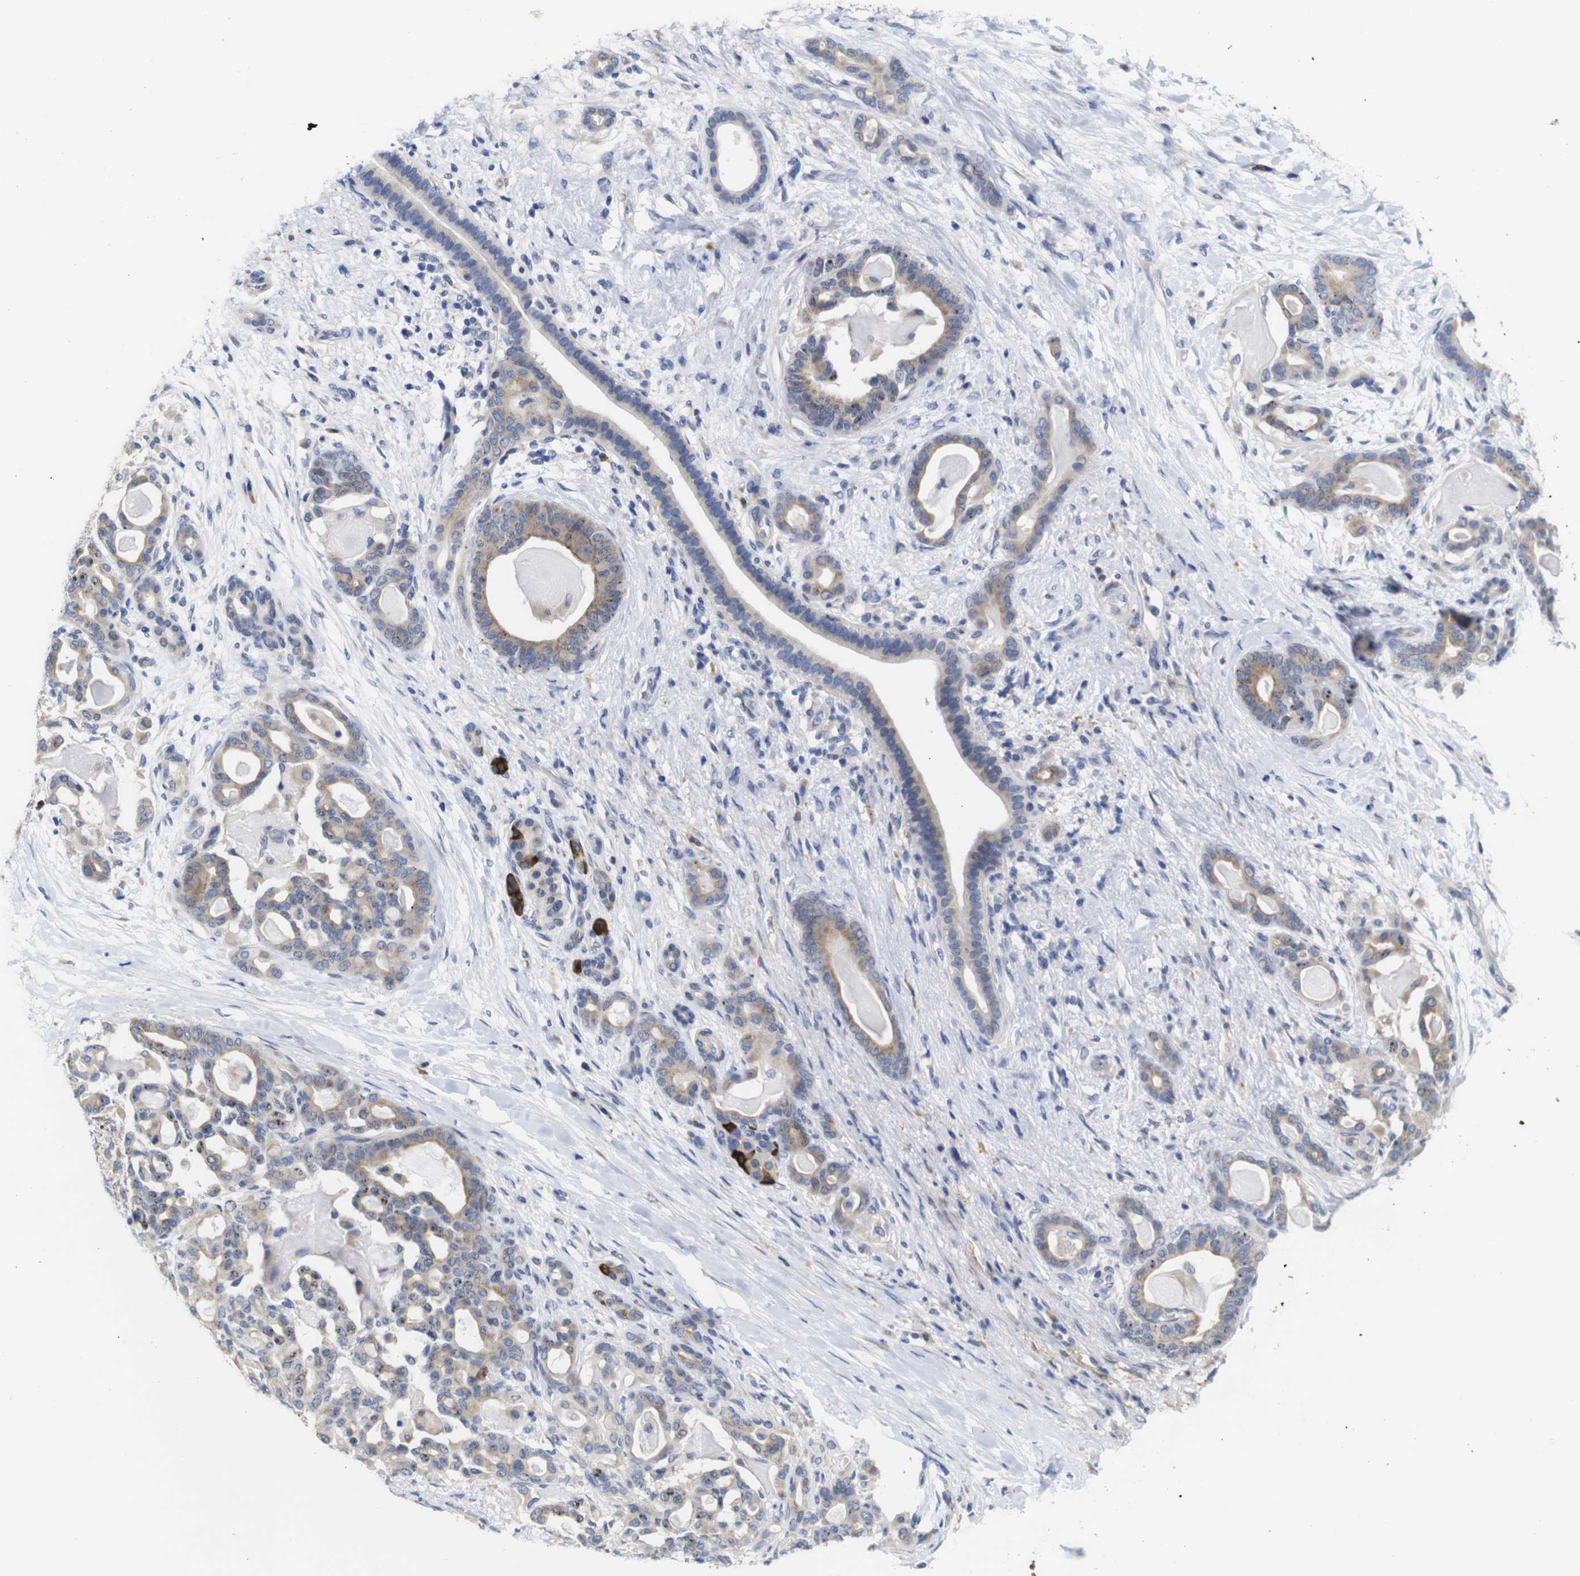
{"staining": {"intensity": "moderate", "quantity": "25%-75%", "location": "cytoplasmic/membranous,nuclear"}, "tissue": "pancreatic cancer", "cell_type": "Tumor cells", "image_type": "cancer", "snomed": [{"axis": "morphology", "description": "Adenocarcinoma, NOS"}, {"axis": "topography", "description": "Pancreas"}], "caption": "Adenocarcinoma (pancreatic) was stained to show a protein in brown. There is medium levels of moderate cytoplasmic/membranous and nuclear staining in about 25%-75% of tumor cells.", "gene": "TCEAL9", "patient": {"sex": "male", "age": 63}}